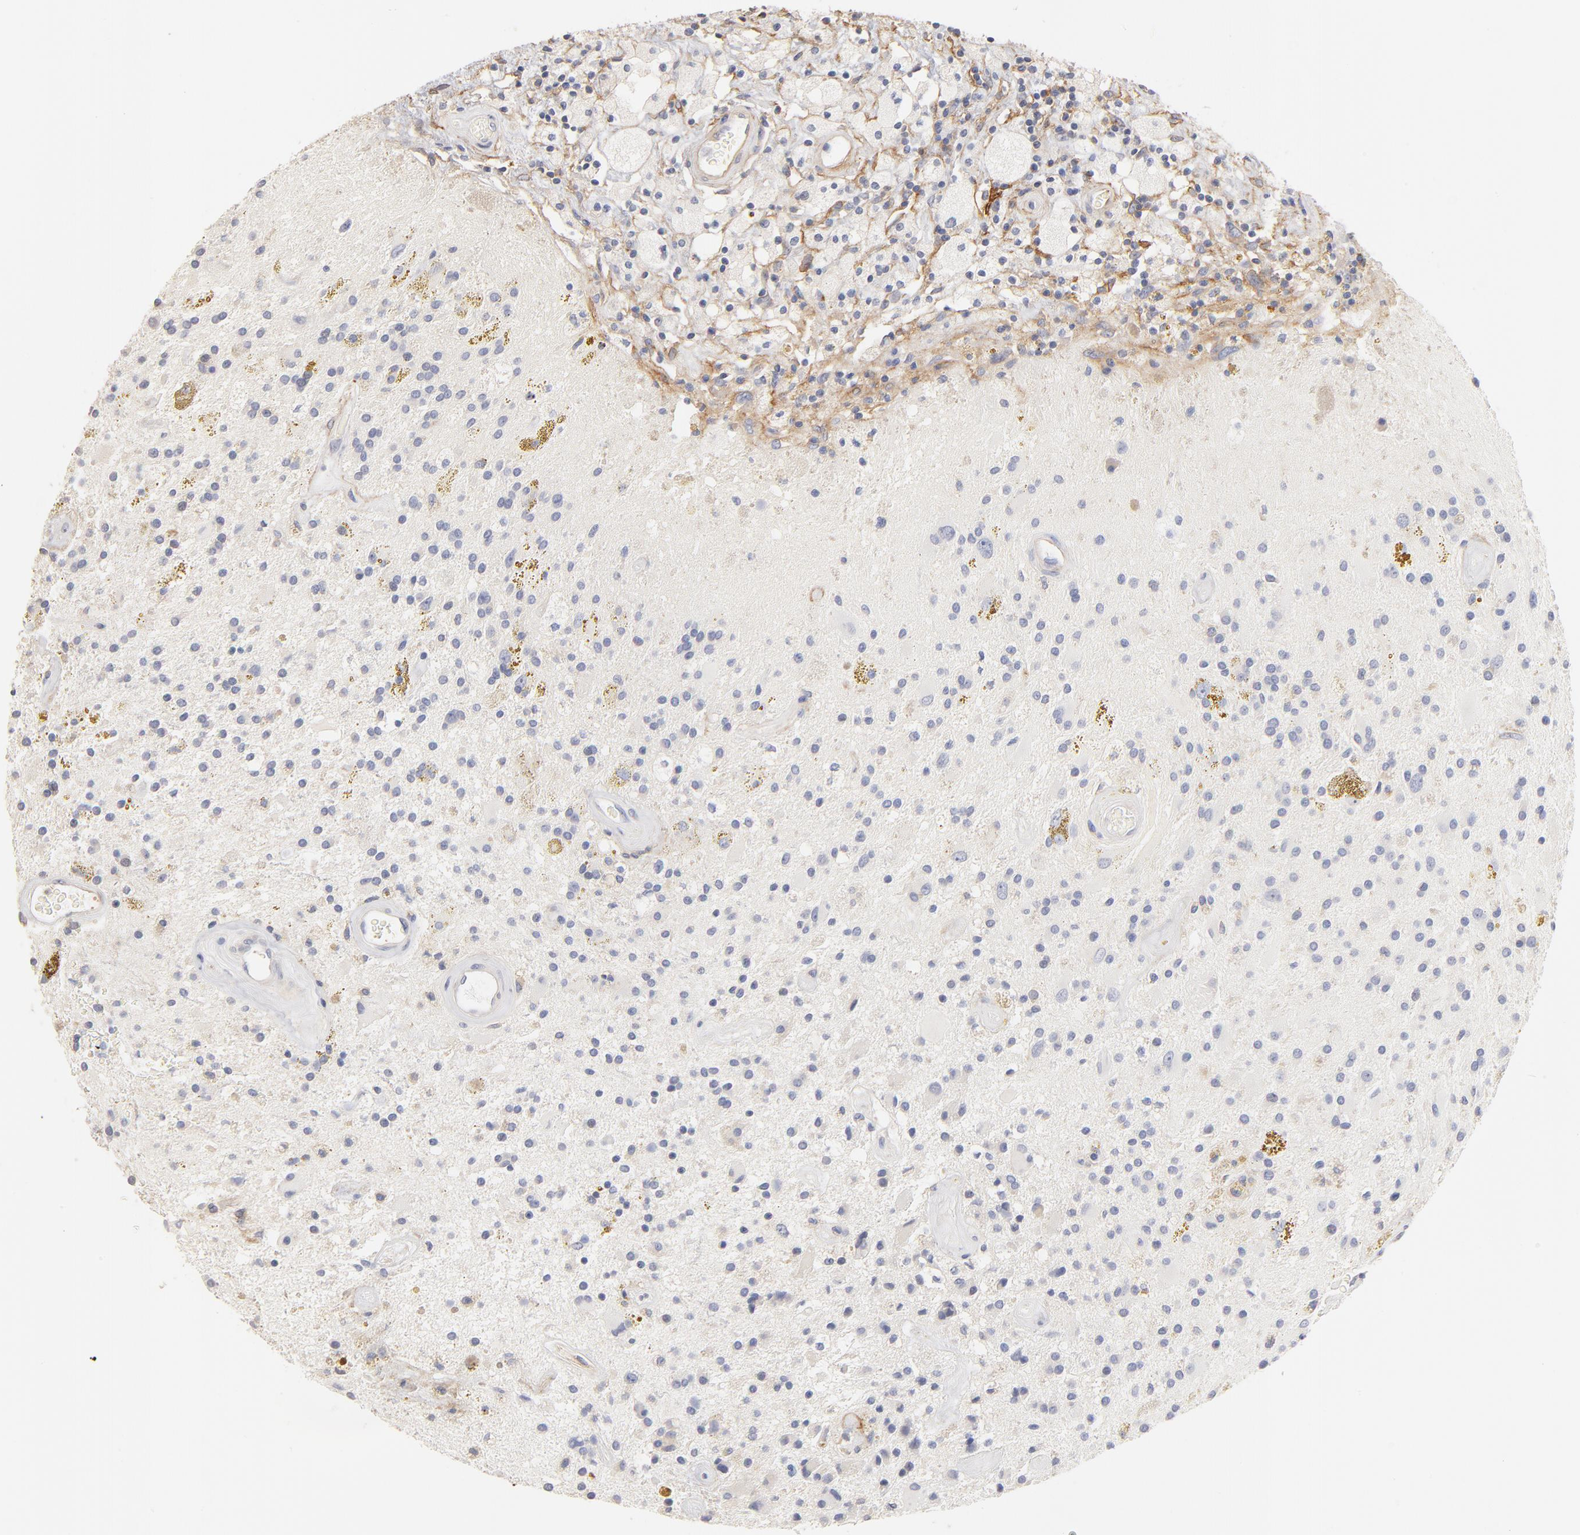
{"staining": {"intensity": "negative", "quantity": "none", "location": "none"}, "tissue": "glioma", "cell_type": "Tumor cells", "image_type": "cancer", "snomed": [{"axis": "morphology", "description": "Glioma, malignant, High grade"}, {"axis": "topography", "description": "Brain"}], "caption": "Tumor cells show no significant protein expression in high-grade glioma (malignant).", "gene": "ITGA8", "patient": {"sex": "female", "age": 60}}